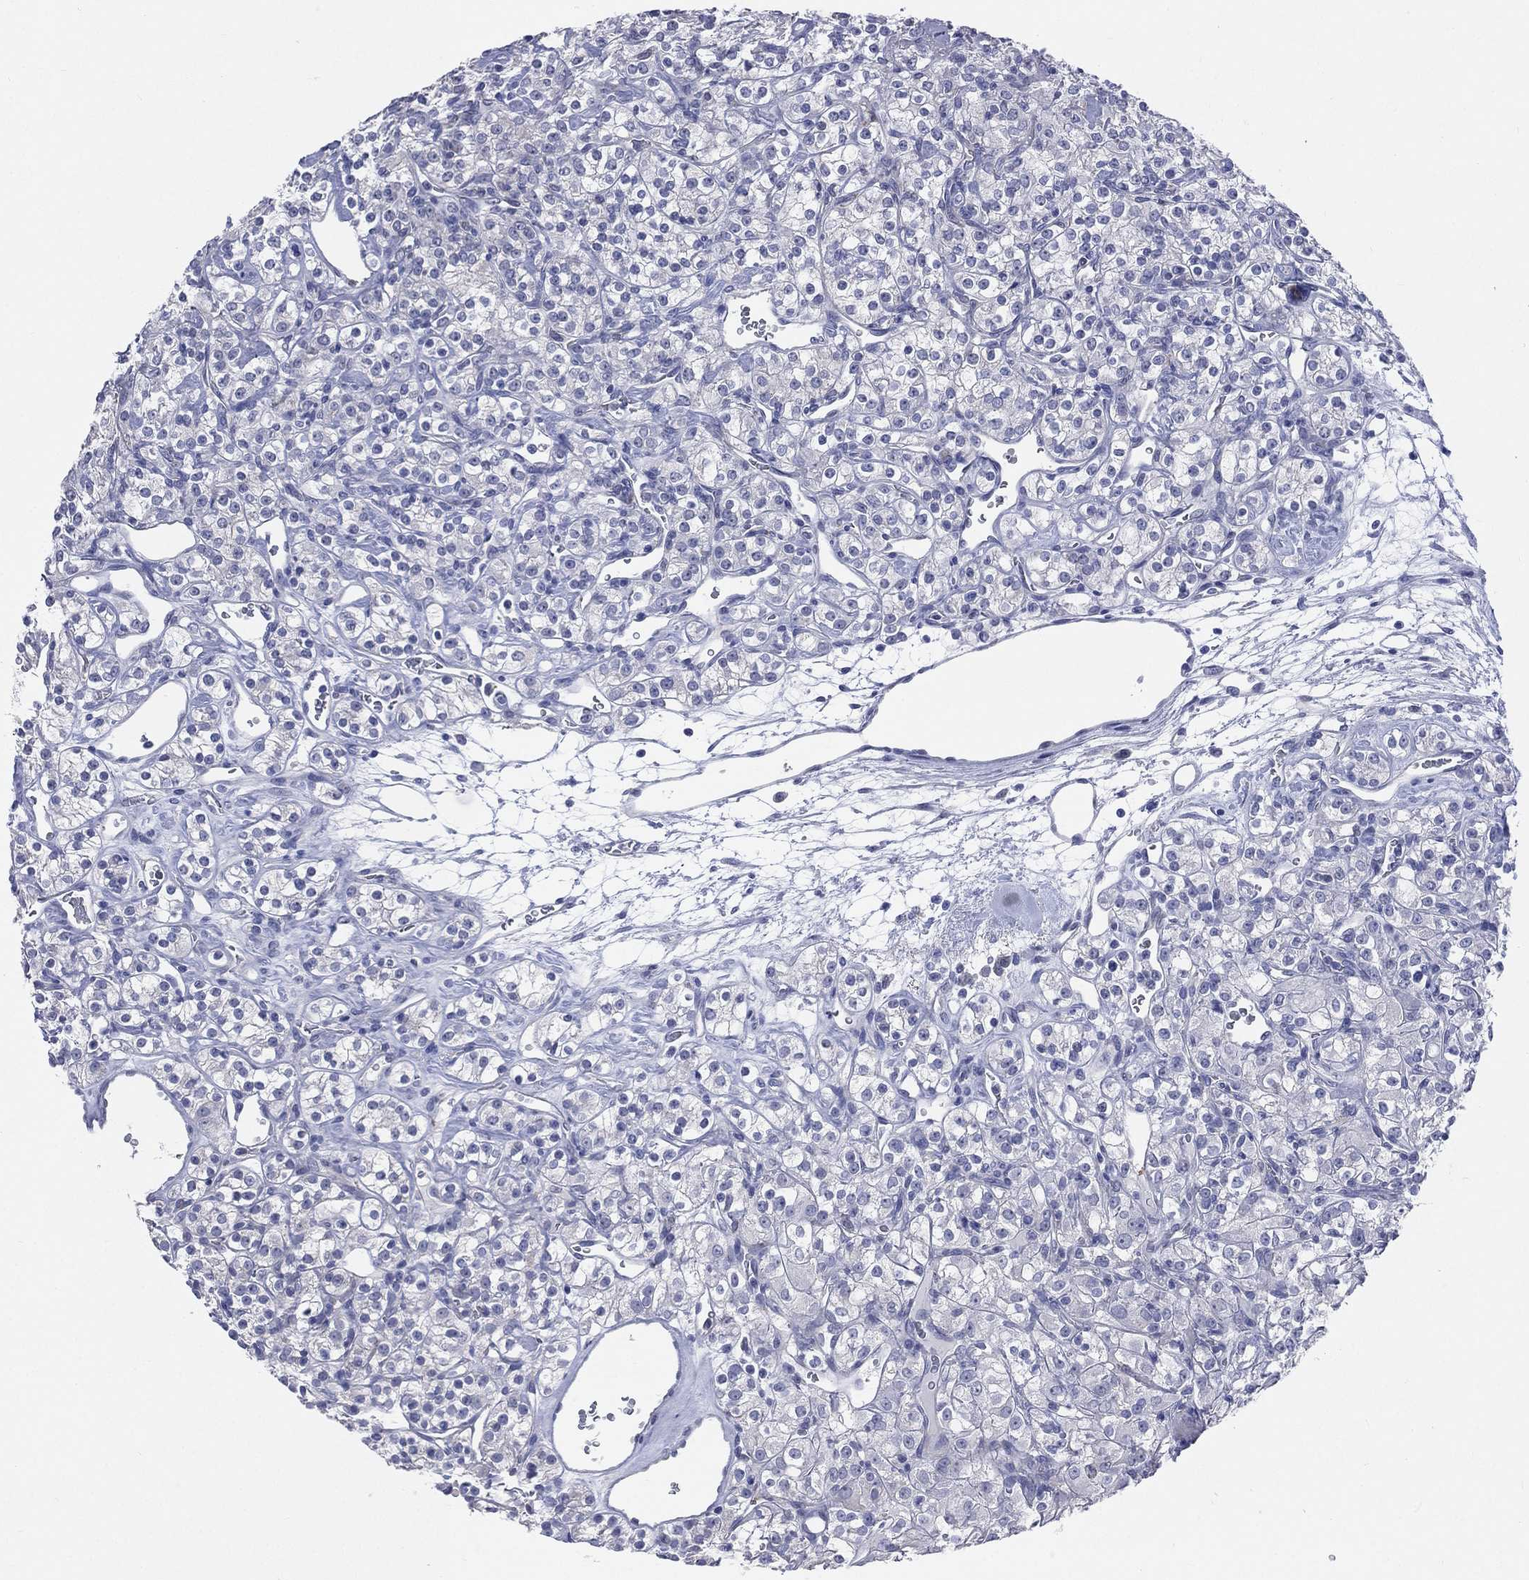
{"staining": {"intensity": "negative", "quantity": "none", "location": "none"}, "tissue": "renal cancer", "cell_type": "Tumor cells", "image_type": "cancer", "snomed": [{"axis": "morphology", "description": "Adenocarcinoma, NOS"}, {"axis": "topography", "description": "Kidney"}], "caption": "Tumor cells show no significant protein positivity in renal cancer (adenocarcinoma).", "gene": "AKAP3", "patient": {"sex": "male", "age": 77}}